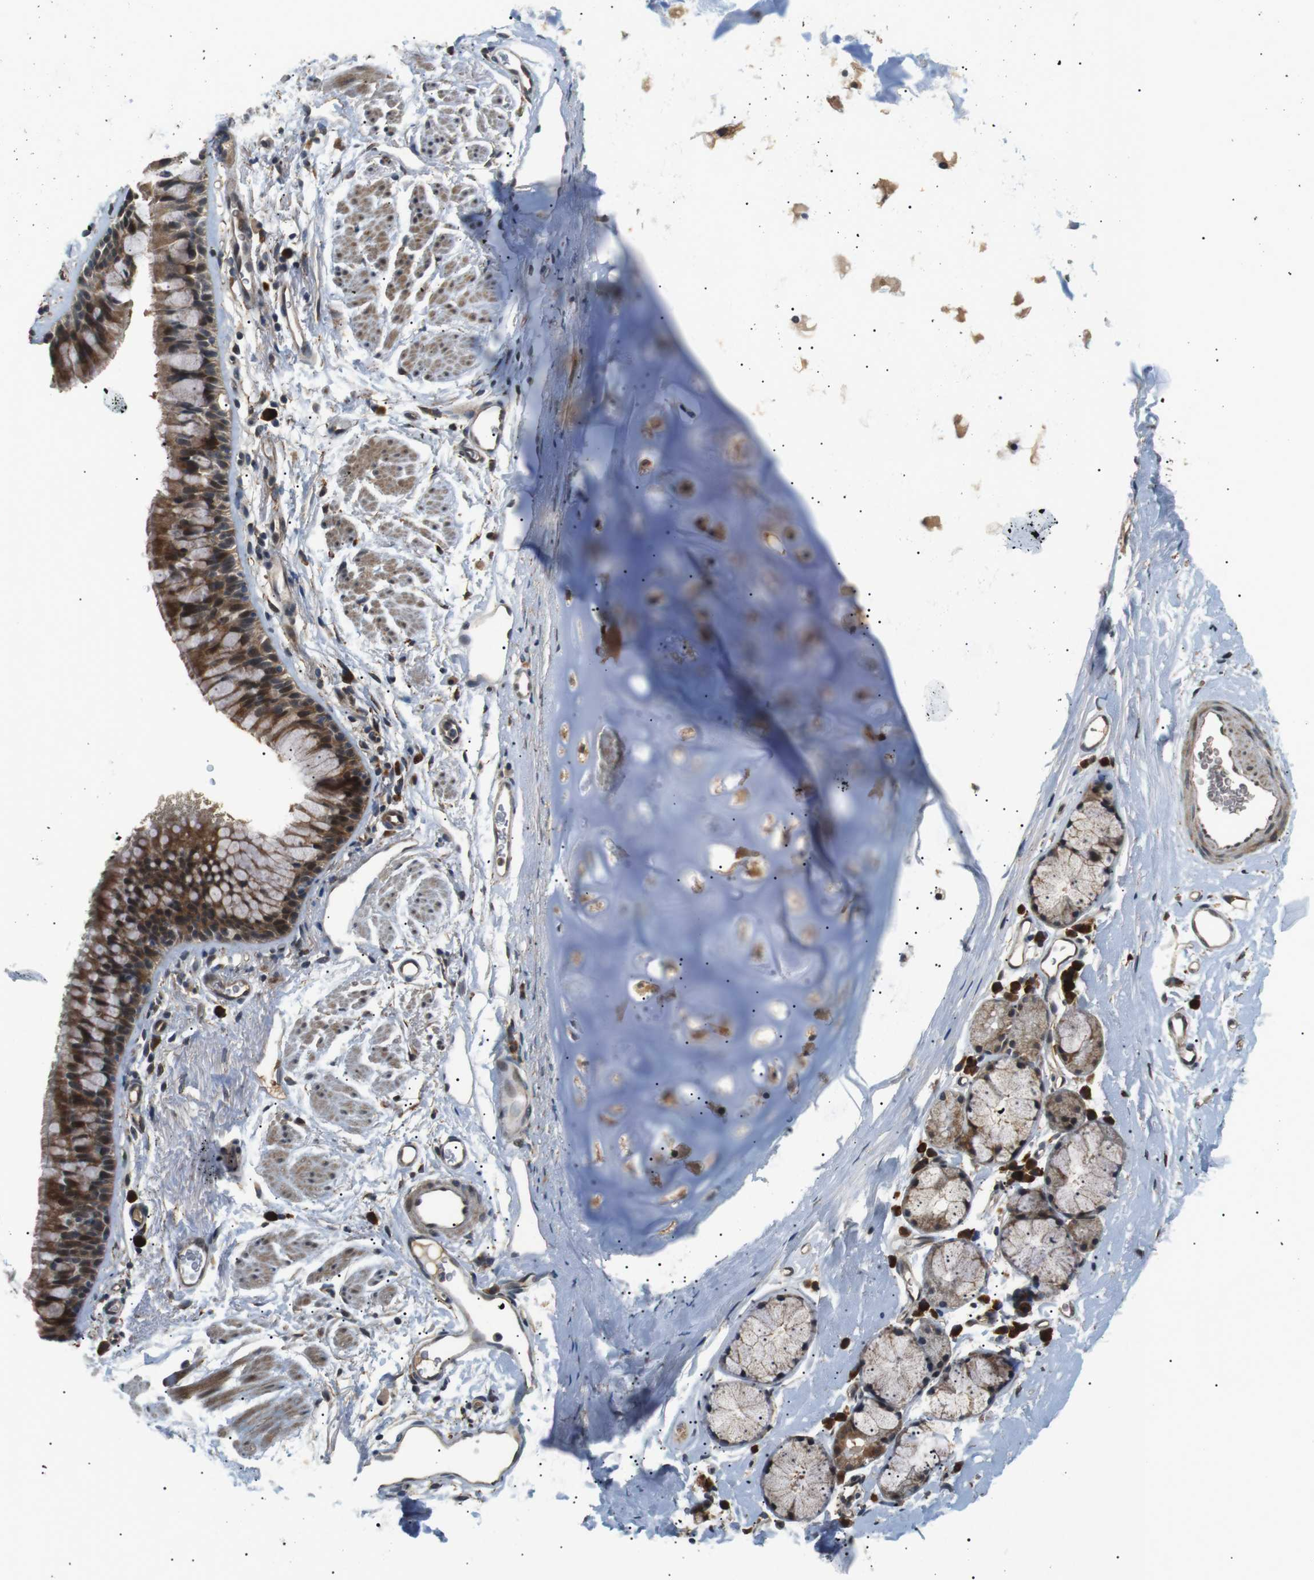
{"staining": {"intensity": "negative", "quantity": "none", "location": "none"}, "tissue": "adipose tissue", "cell_type": "Adipocytes", "image_type": "normal", "snomed": [{"axis": "morphology", "description": "Normal tissue, NOS"}, {"axis": "topography", "description": "Cartilage tissue"}, {"axis": "topography", "description": "Bronchus"}], "caption": "Immunohistochemical staining of unremarkable adipose tissue reveals no significant expression in adipocytes.", "gene": "HSPA13", "patient": {"sex": "female", "age": 53}}